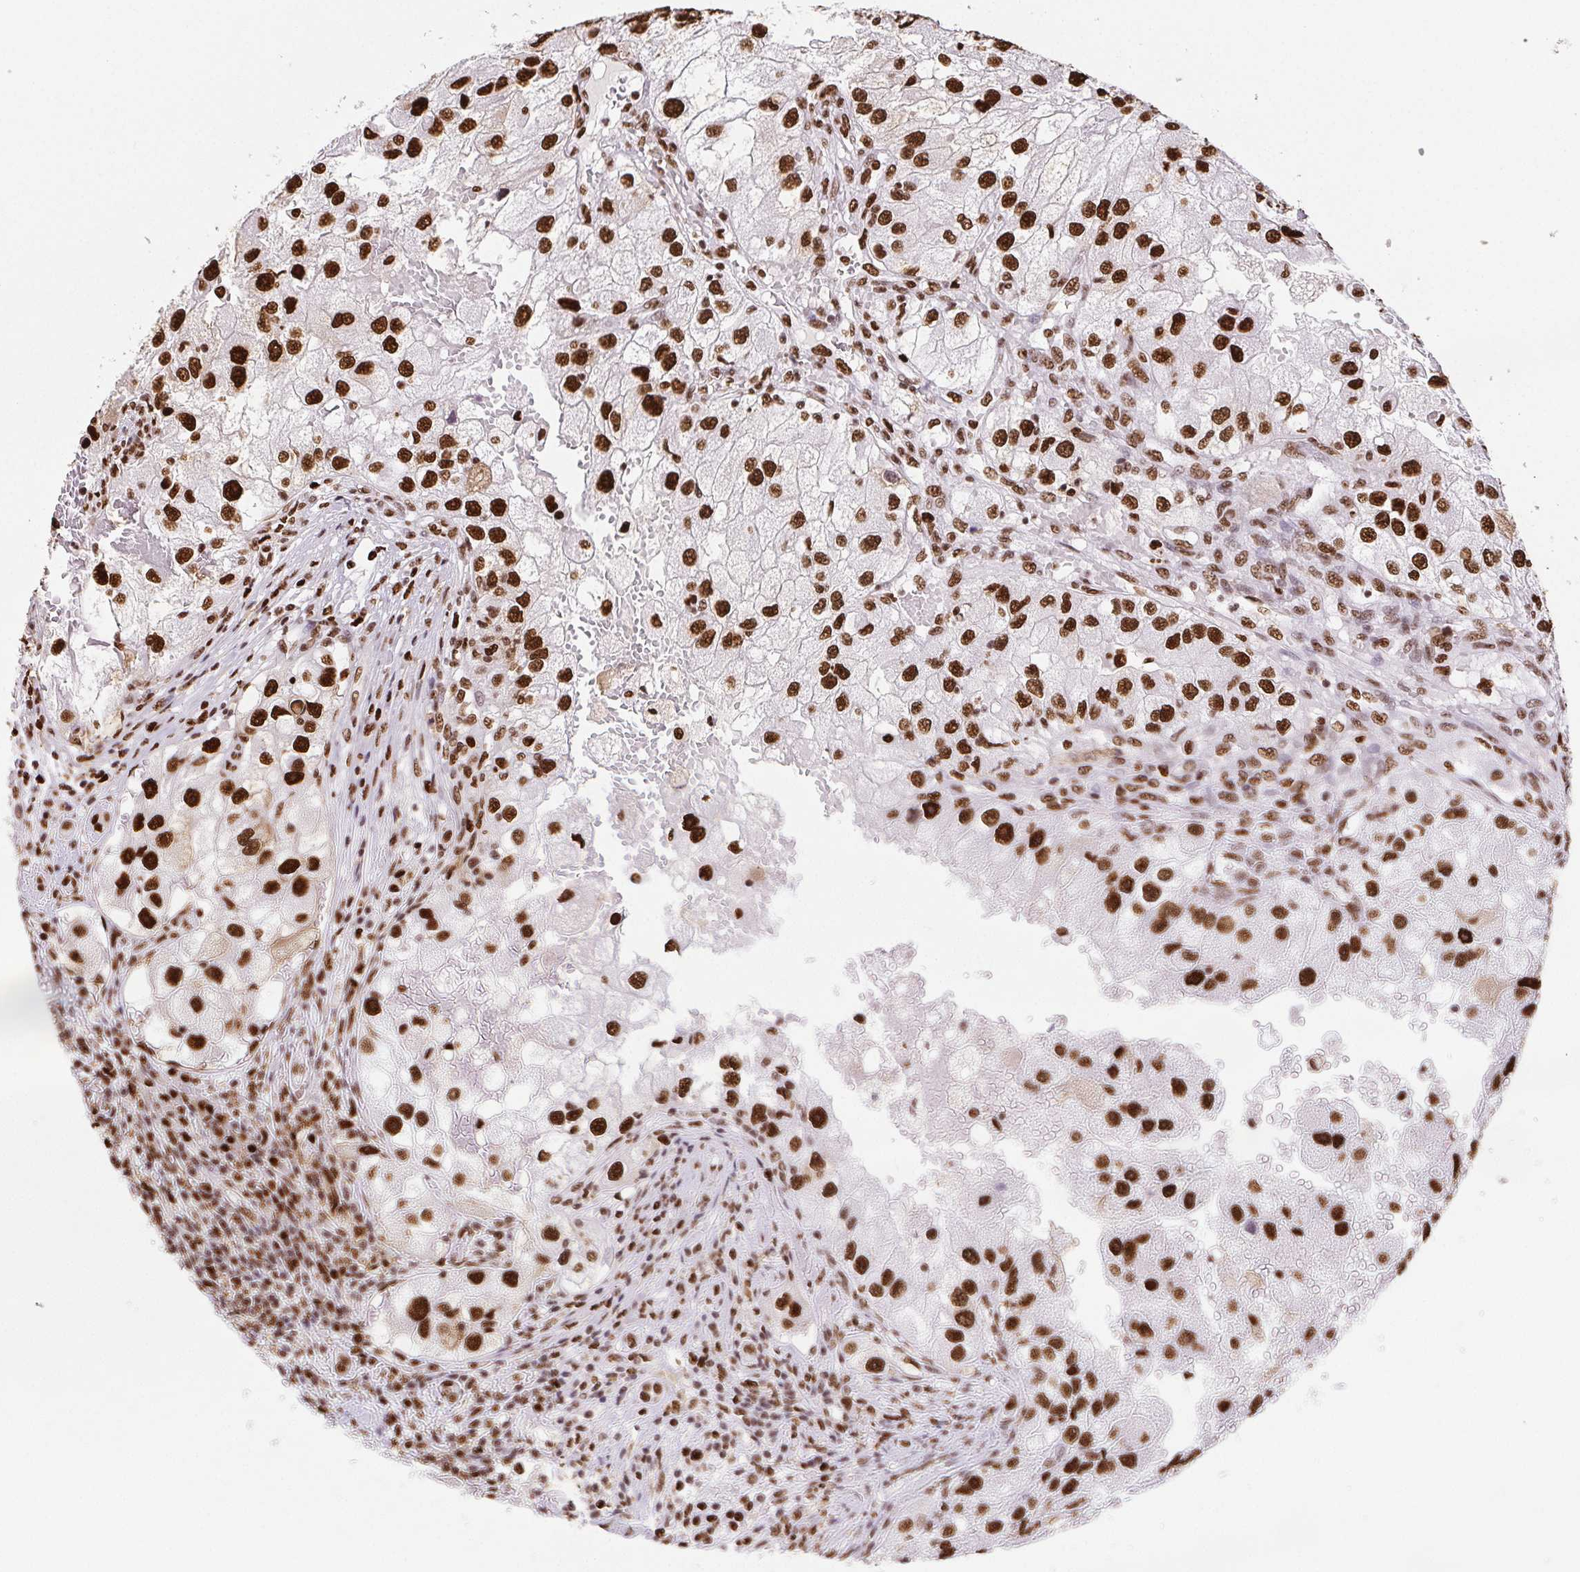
{"staining": {"intensity": "strong", "quantity": ">75%", "location": "nuclear"}, "tissue": "renal cancer", "cell_type": "Tumor cells", "image_type": "cancer", "snomed": [{"axis": "morphology", "description": "Adenocarcinoma, NOS"}, {"axis": "topography", "description": "Kidney"}], "caption": "Renal cancer (adenocarcinoma) was stained to show a protein in brown. There is high levels of strong nuclear staining in approximately >75% of tumor cells.", "gene": "SET", "patient": {"sex": "male", "age": 63}}